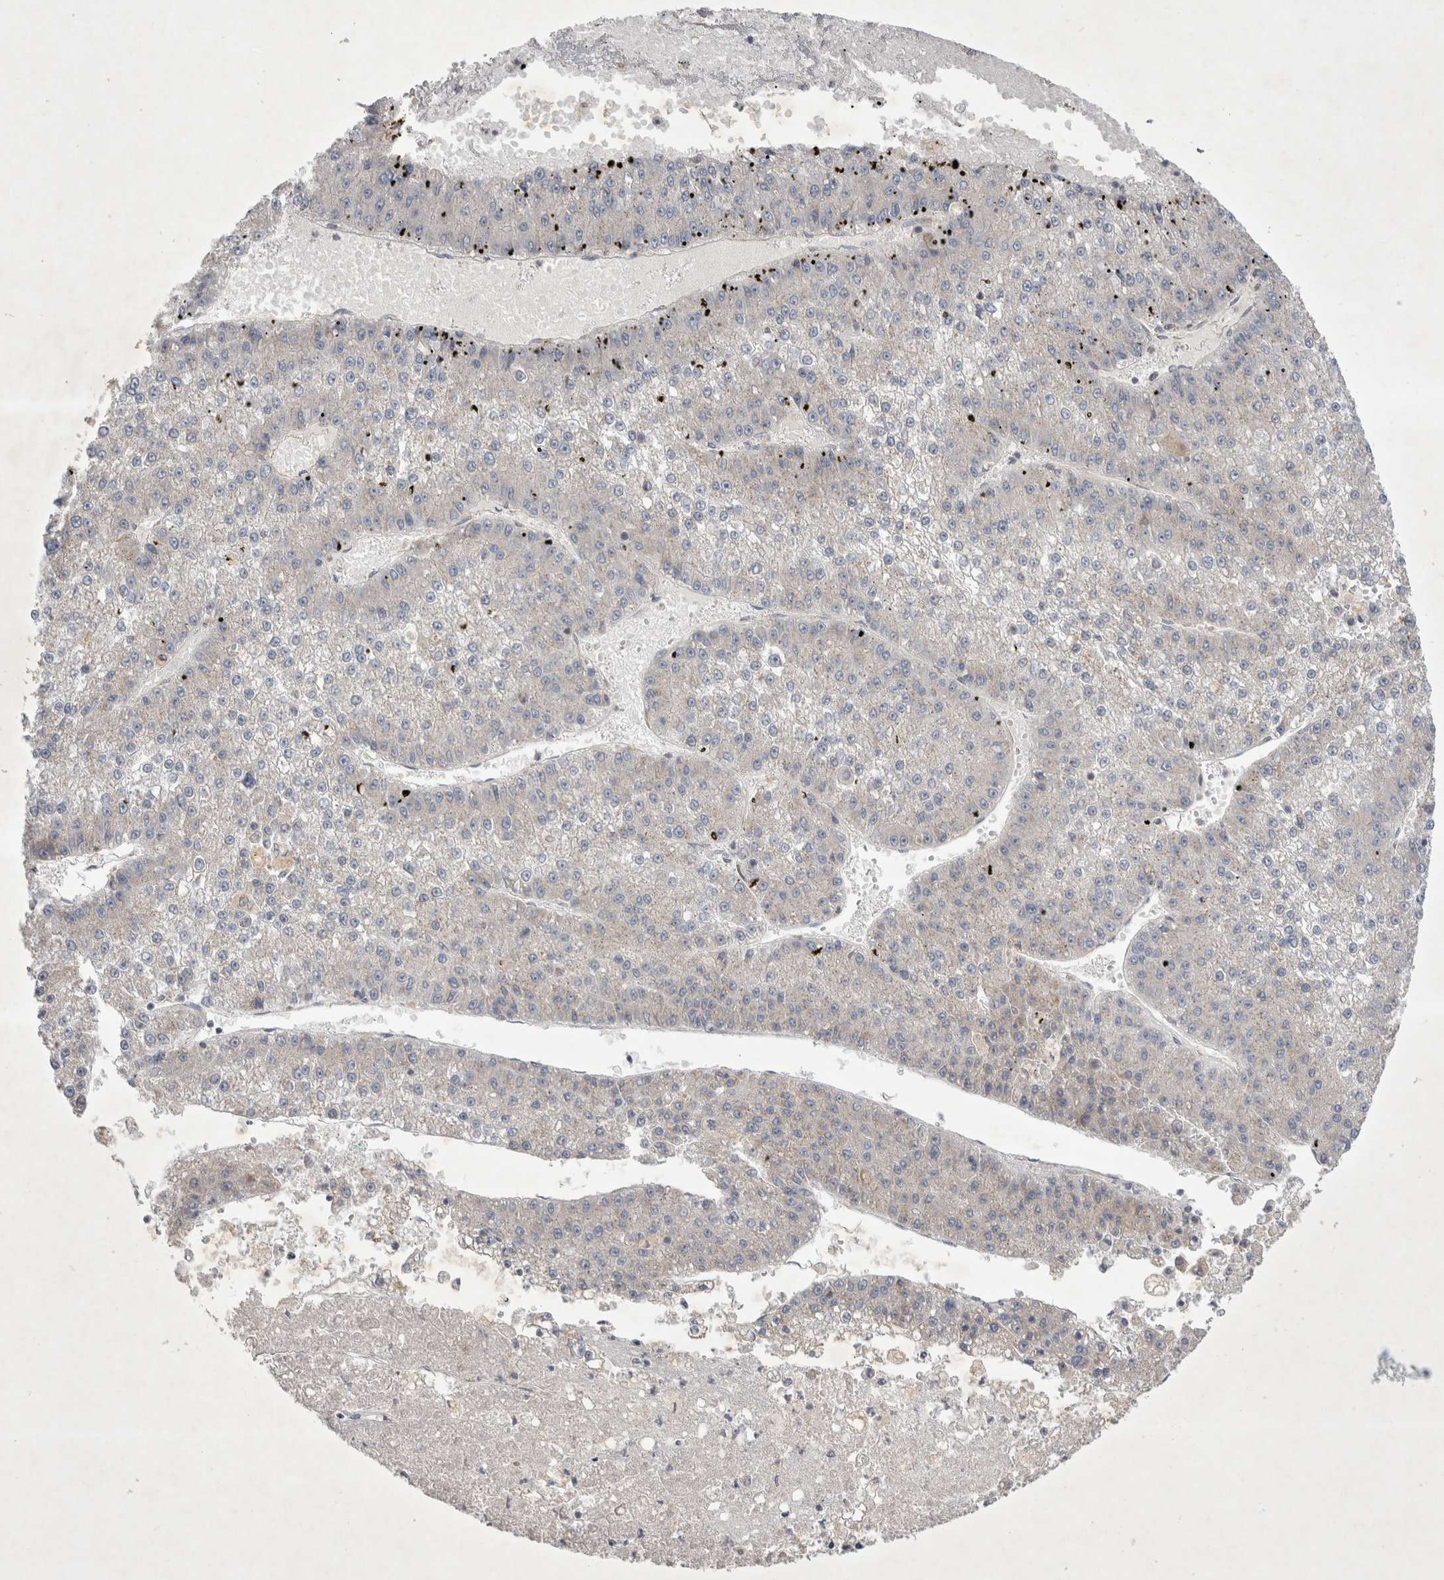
{"staining": {"intensity": "negative", "quantity": "none", "location": "none"}, "tissue": "liver cancer", "cell_type": "Tumor cells", "image_type": "cancer", "snomed": [{"axis": "morphology", "description": "Carcinoma, Hepatocellular, NOS"}, {"axis": "topography", "description": "Liver"}], "caption": "A high-resolution image shows immunohistochemistry (IHC) staining of liver cancer, which shows no significant expression in tumor cells.", "gene": "SRD5A3", "patient": {"sex": "female", "age": 73}}